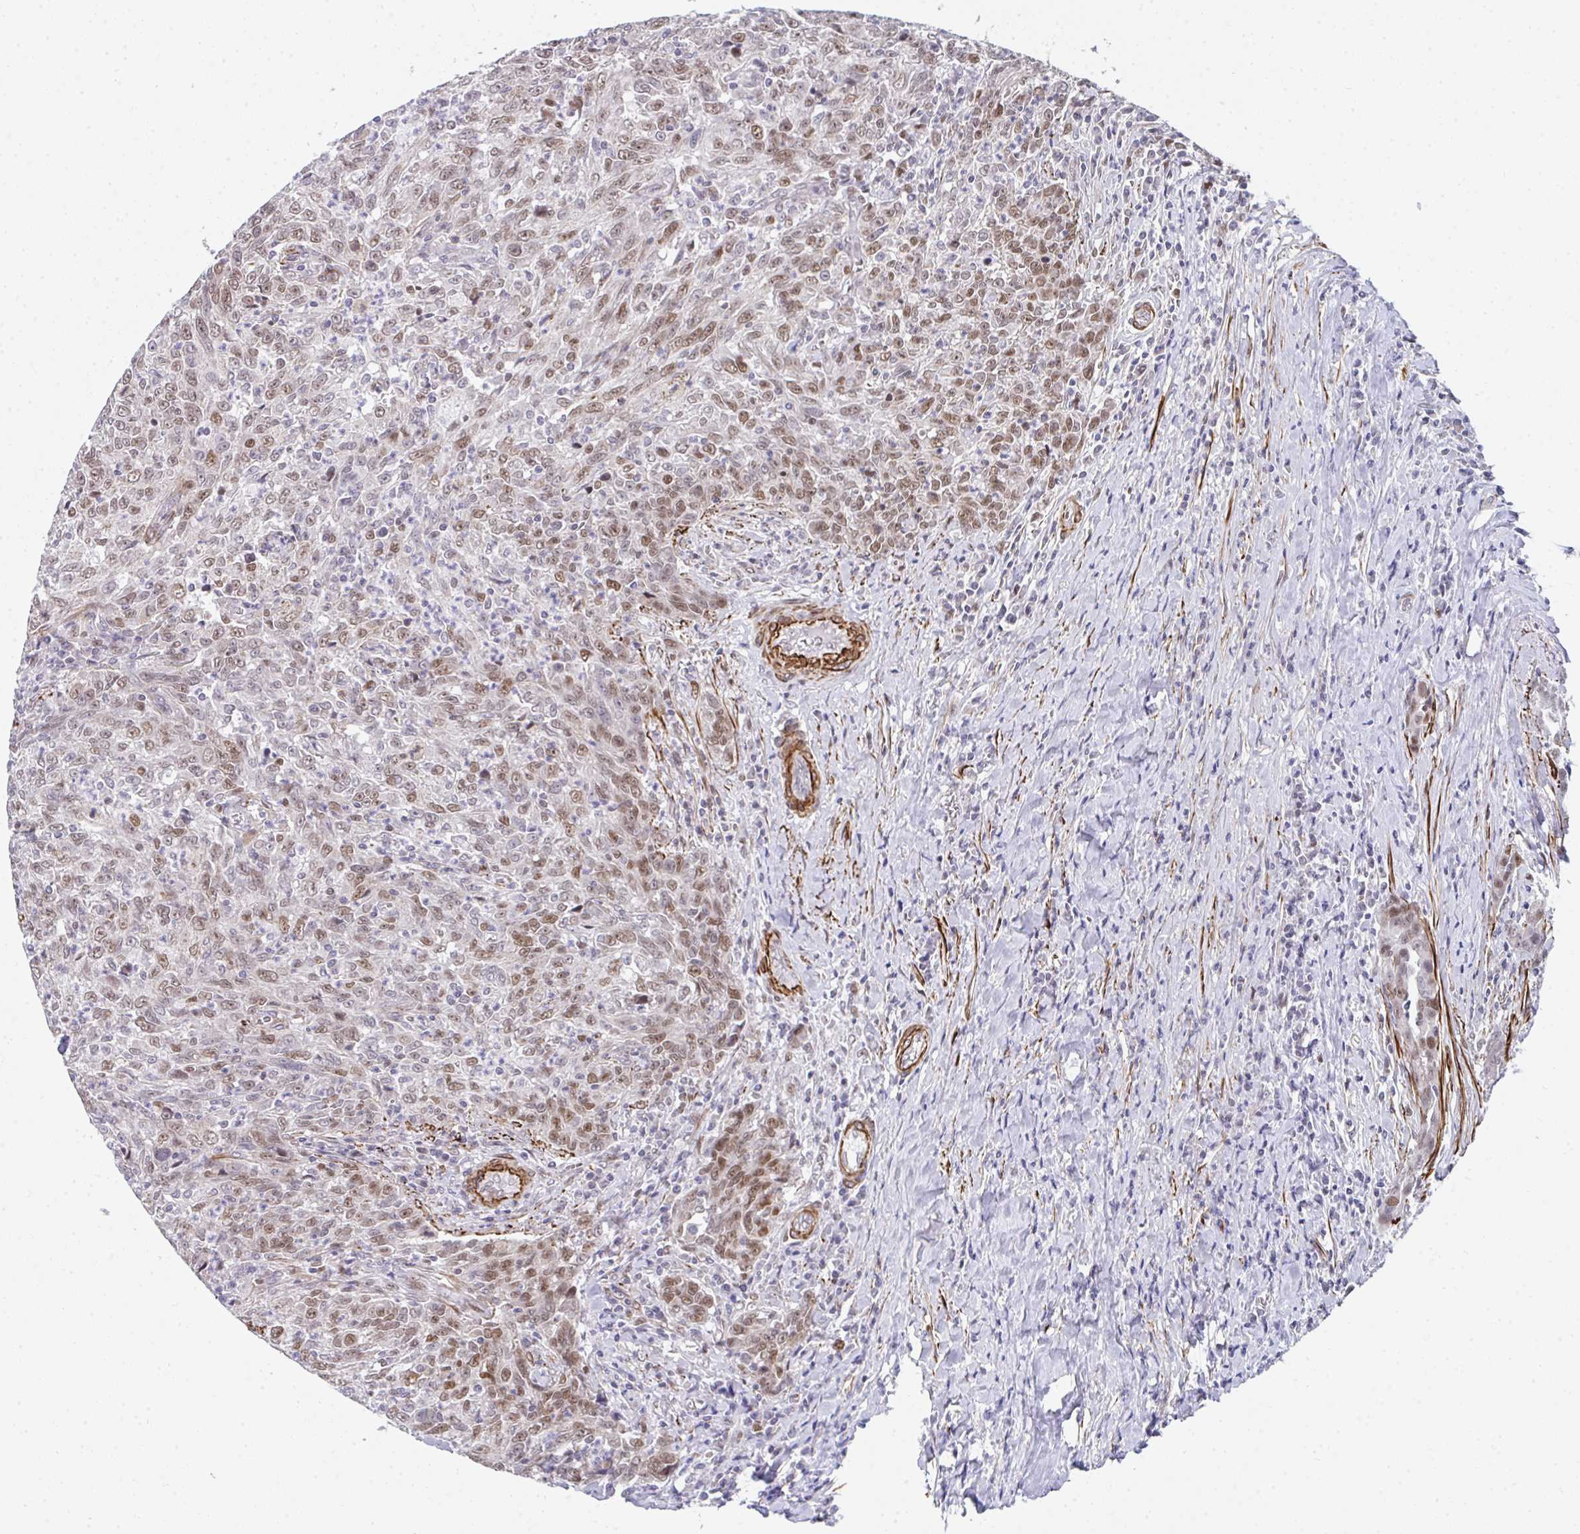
{"staining": {"intensity": "weak", "quantity": ">75%", "location": "nuclear"}, "tissue": "breast cancer", "cell_type": "Tumor cells", "image_type": "cancer", "snomed": [{"axis": "morphology", "description": "Duct carcinoma"}, {"axis": "topography", "description": "Breast"}], "caption": "Immunohistochemical staining of breast infiltrating ductal carcinoma exhibits low levels of weak nuclear expression in about >75% of tumor cells.", "gene": "GINS2", "patient": {"sex": "female", "age": 50}}